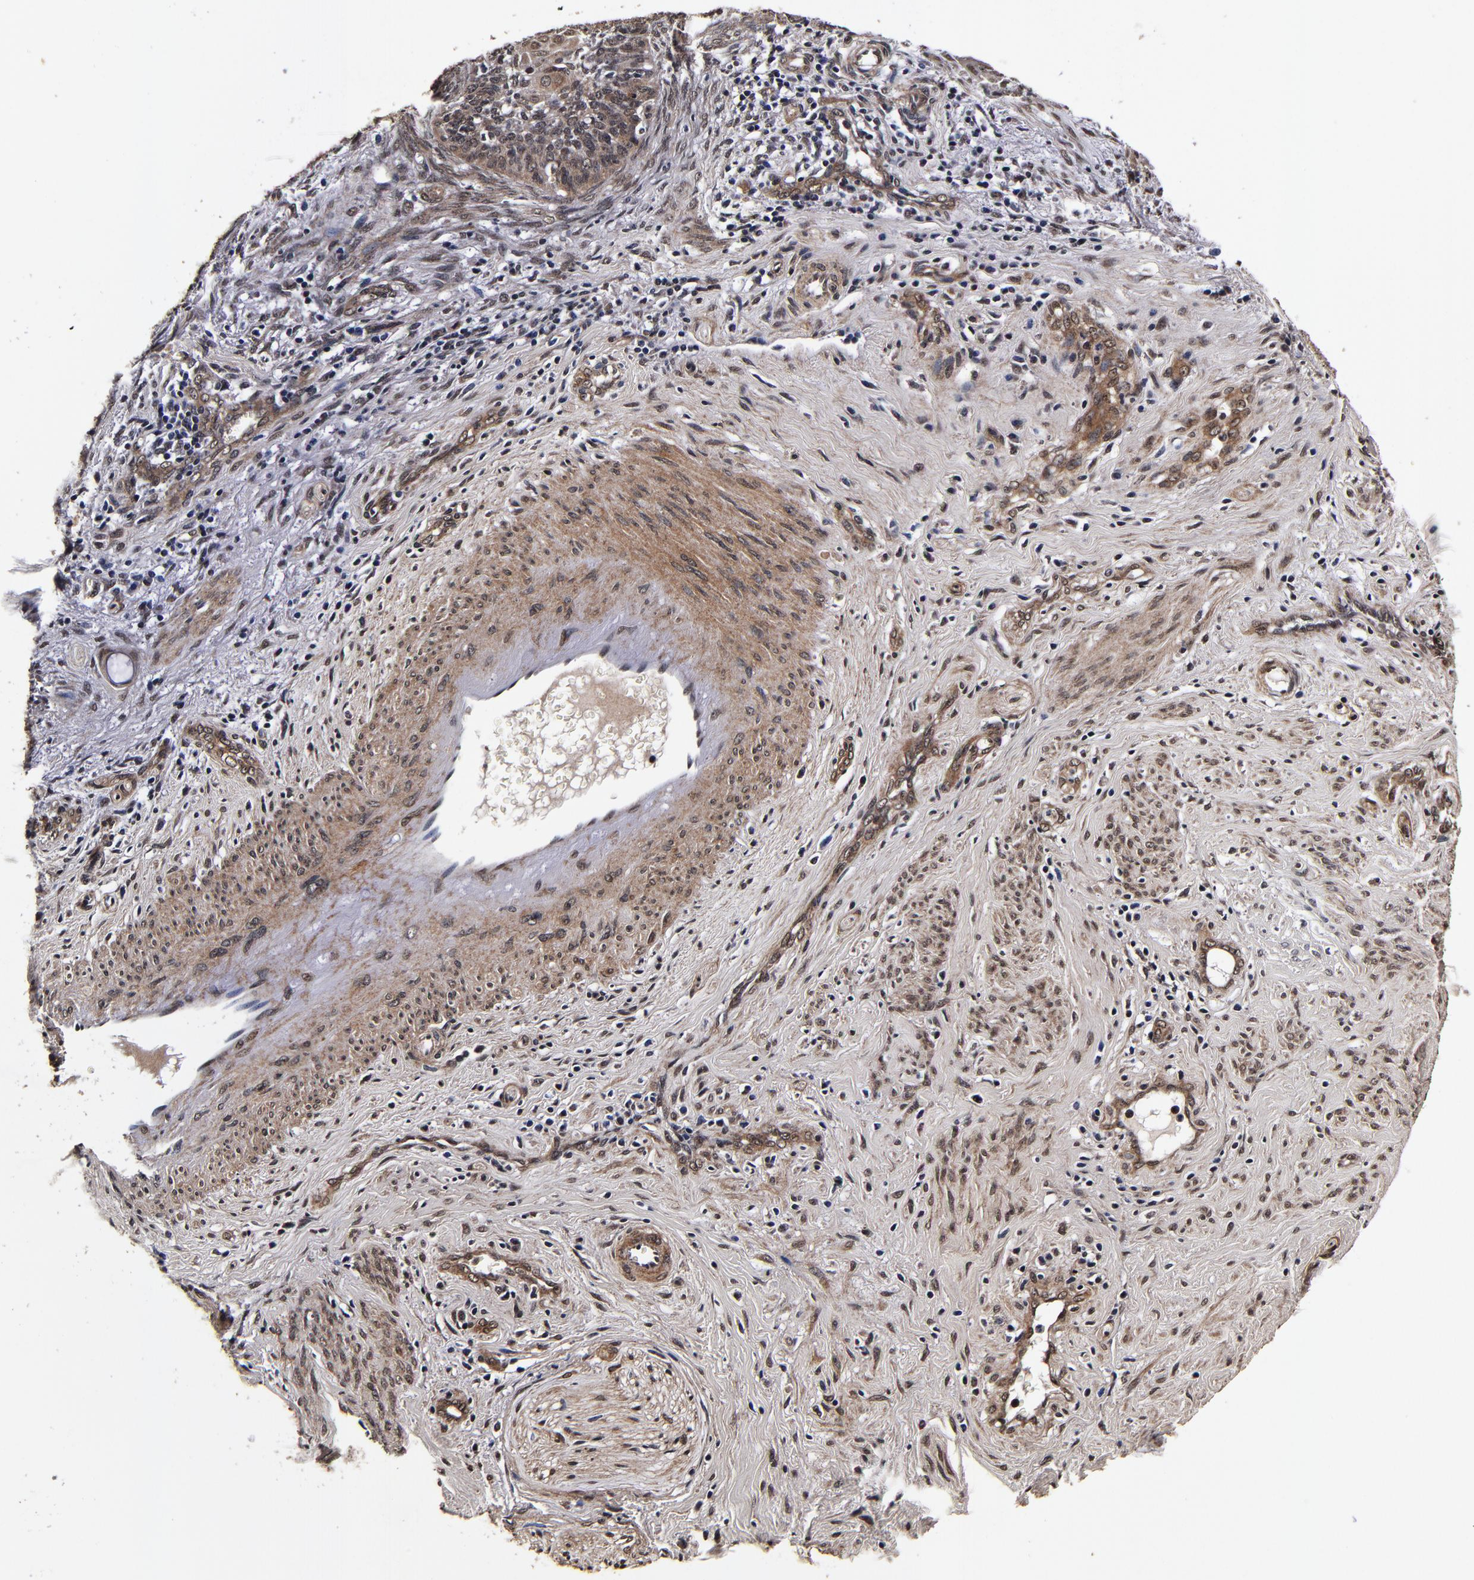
{"staining": {"intensity": "moderate", "quantity": ">75%", "location": "cytoplasmic/membranous"}, "tissue": "cervical cancer", "cell_type": "Tumor cells", "image_type": "cancer", "snomed": [{"axis": "morphology", "description": "Squamous cell carcinoma, NOS"}, {"axis": "topography", "description": "Cervix"}], "caption": "Immunohistochemistry (IHC) (DAB) staining of cervical cancer (squamous cell carcinoma) displays moderate cytoplasmic/membranous protein expression in approximately >75% of tumor cells.", "gene": "MMP15", "patient": {"sex": "female", "age": 33}}